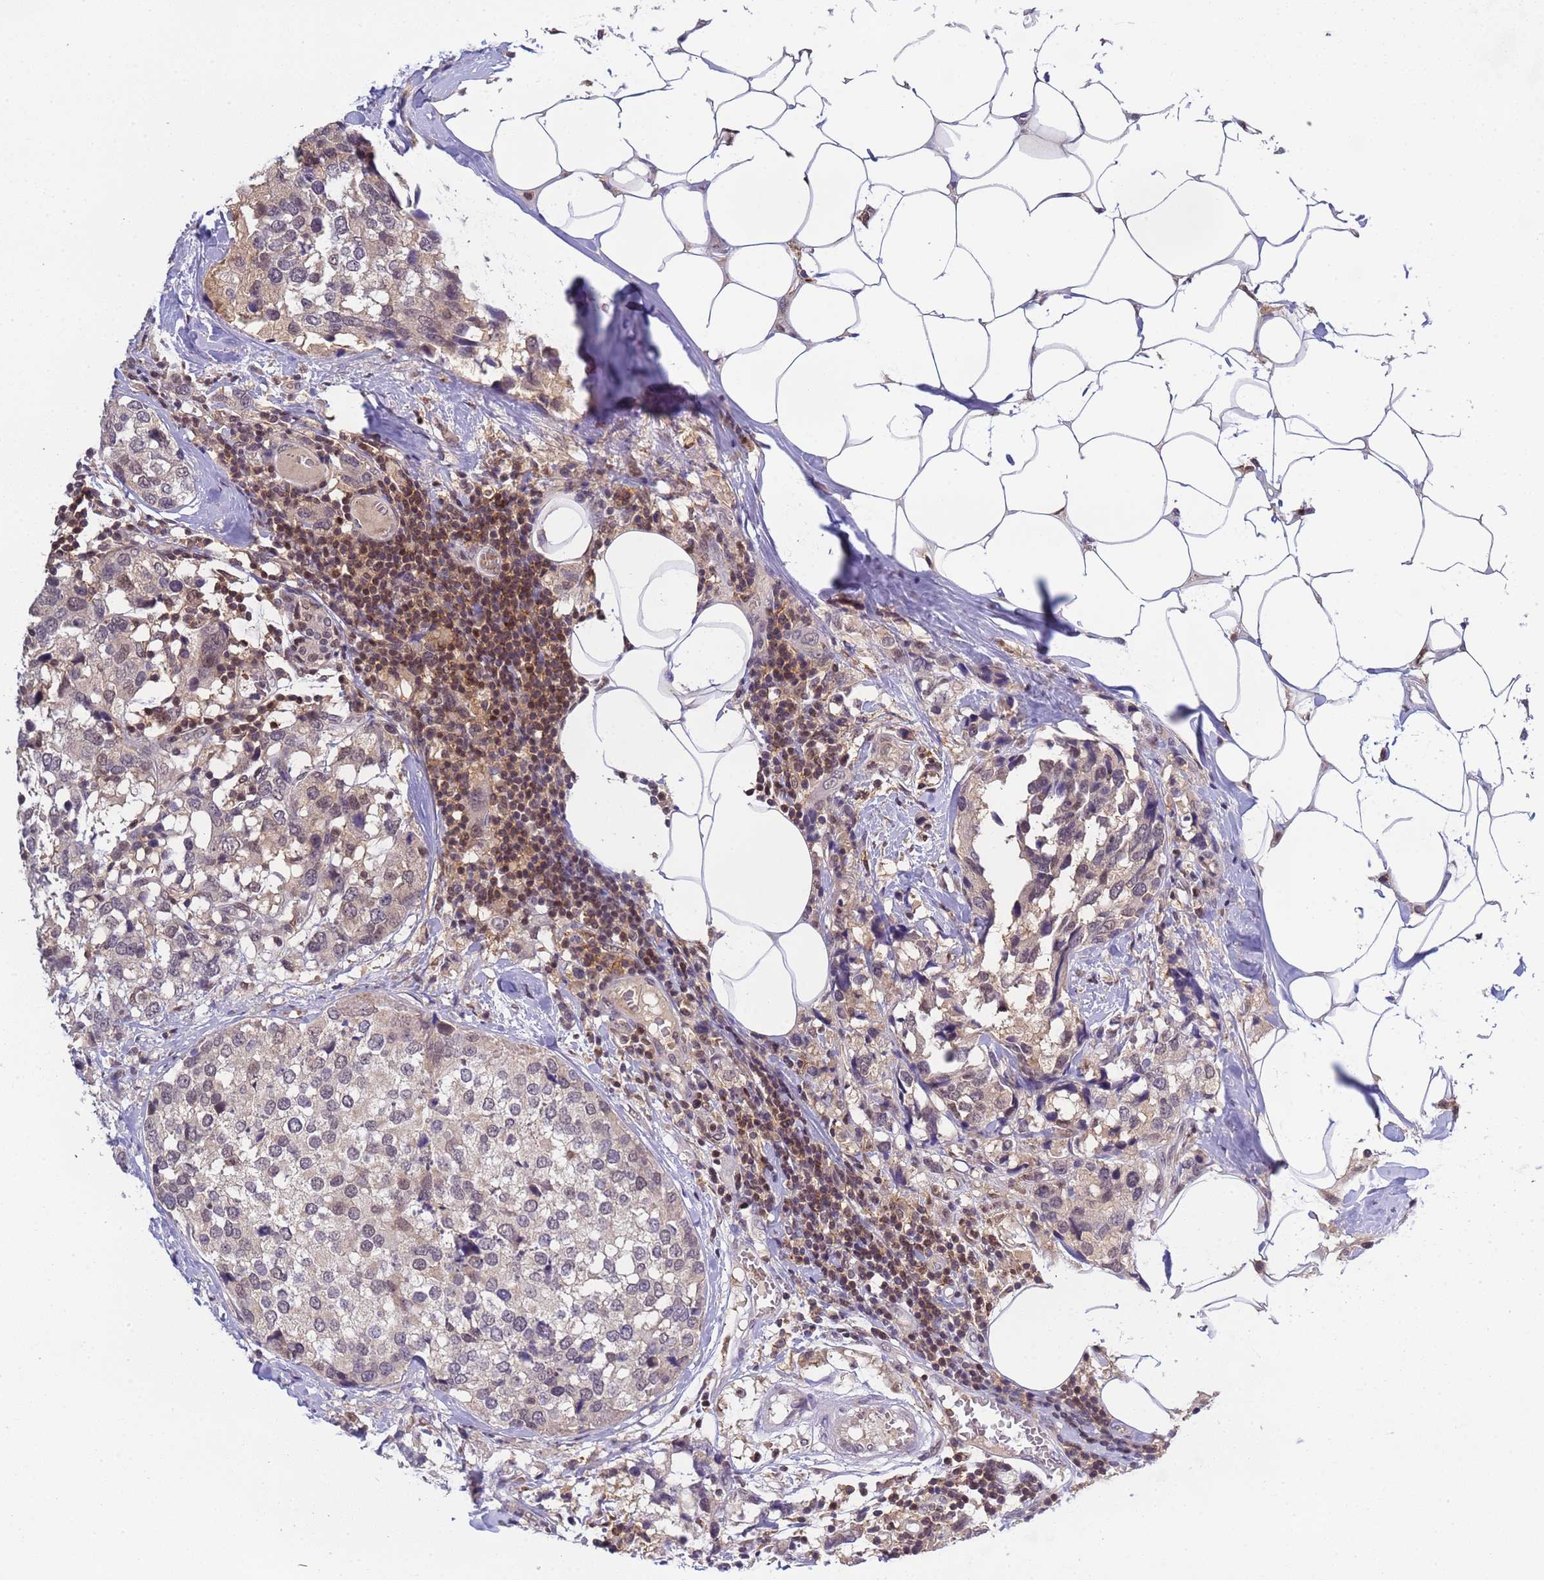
{"staining": {"intensity": "weak", "quantity": "25%-75%", "location": "nuclear"}, "tissue": "breast cancer", "cell_type": "Tumor cells", "image_type": "cancer", "snomed": [{"axis": "morphology", "description": "Lobular carcinoma"}, {"axis": "topography", "description": "Breast"}], "caption": "IHC of human breast lobular carcinoma exhibits low levels of weak nuclear expression in approximately 25%-75% of tumor cells. (DAB = brown stain, brightfield microscopy at high magnification).", "gene": "CD53", "patient": {"sex": "female", "age": 59}}